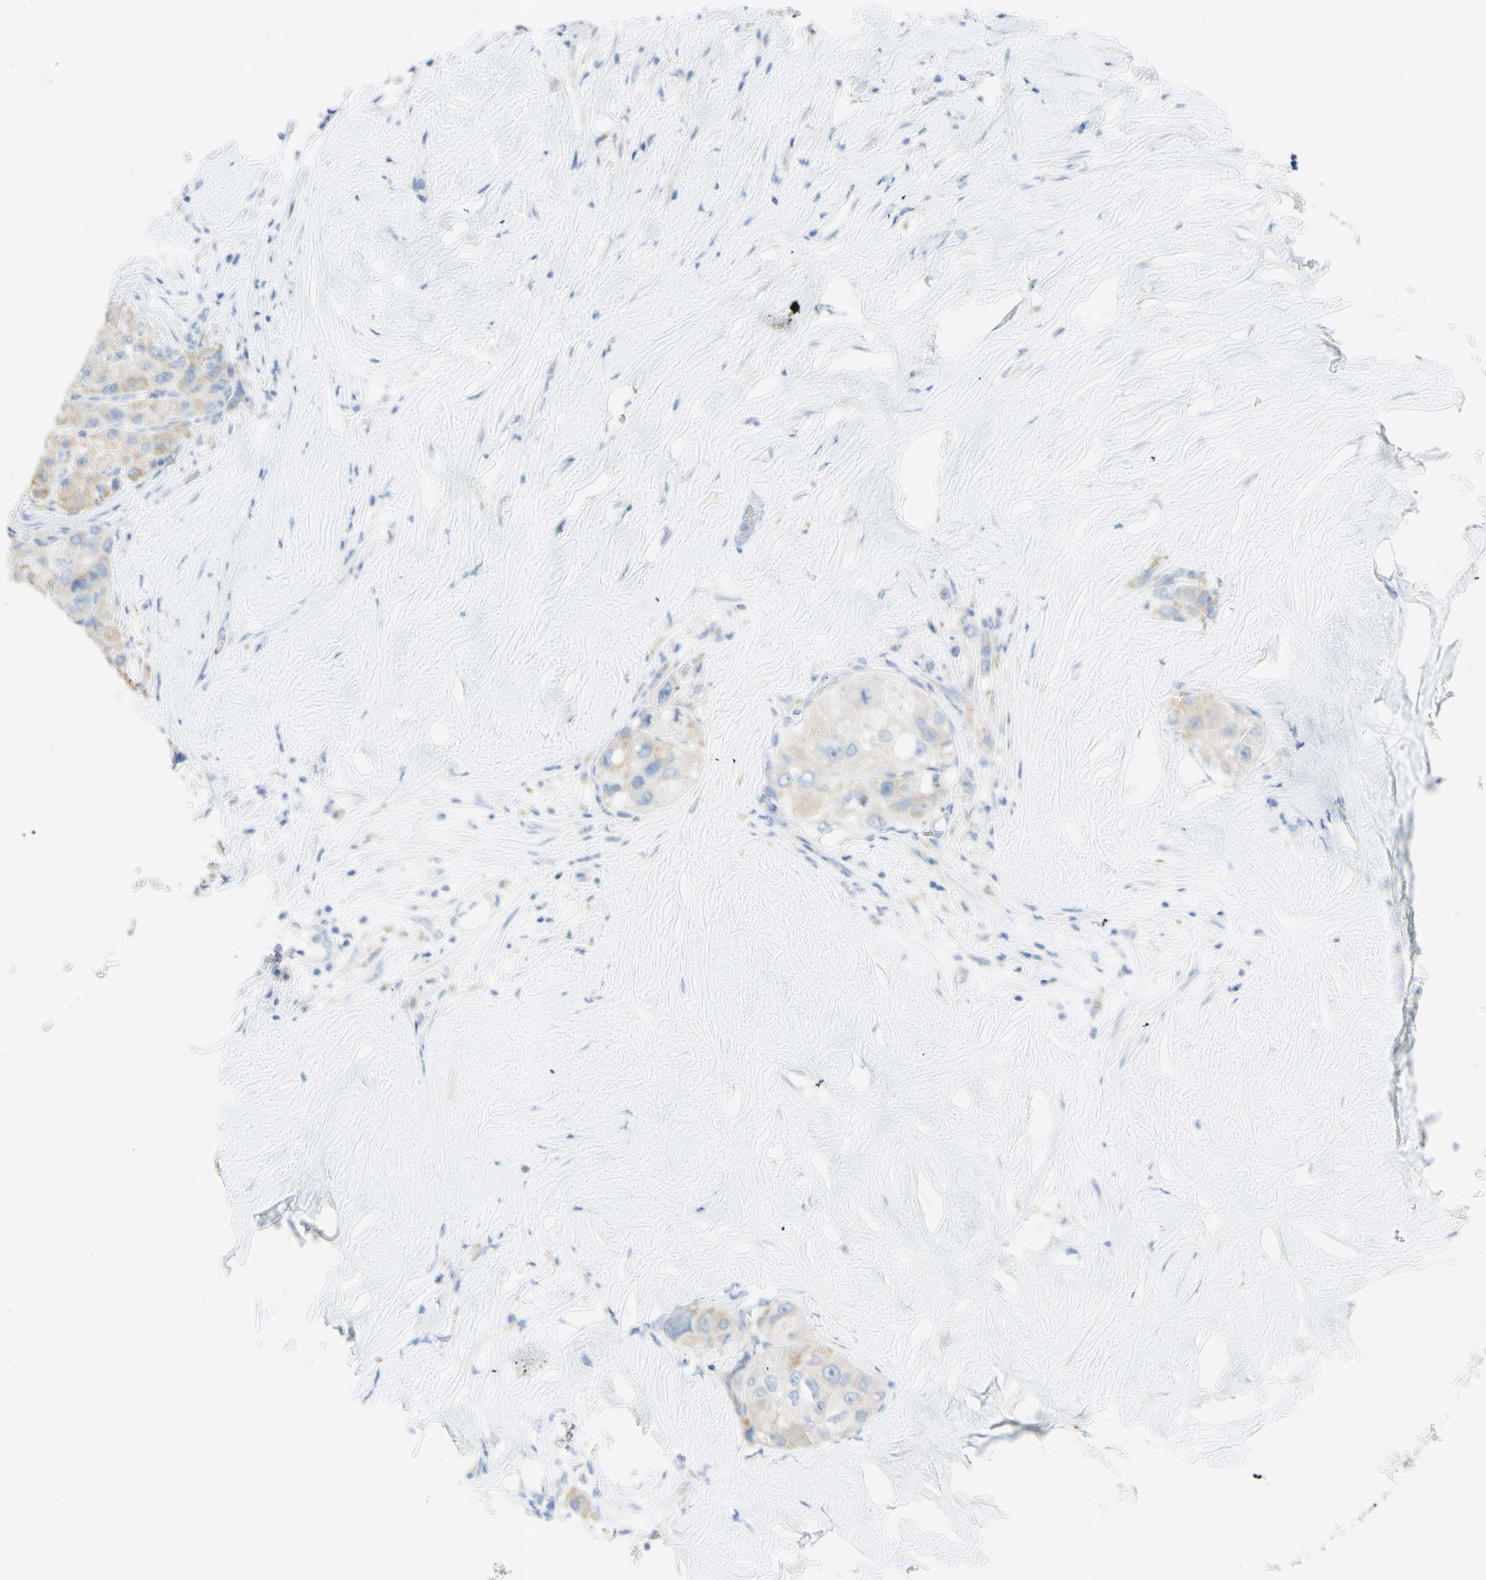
{"staining": {"intensity": "weak", "quantity": "<25%", "location": "cytoplasmic/membranous"}, "tissue": "liver cancer", "cell_type": "Tumor cells", "image_type": "cancer", "snomed": [{"axis": "morphology", "description": "Carcinoma, Hepatocellular, NOS"}, {"axis": "topography", "description": "Liver"}], "caption": "Tumor cells show no significant protein expression in liver cancer.", "gene": "TSPAN1", "patient": {"sex": "male", "age": 80}}